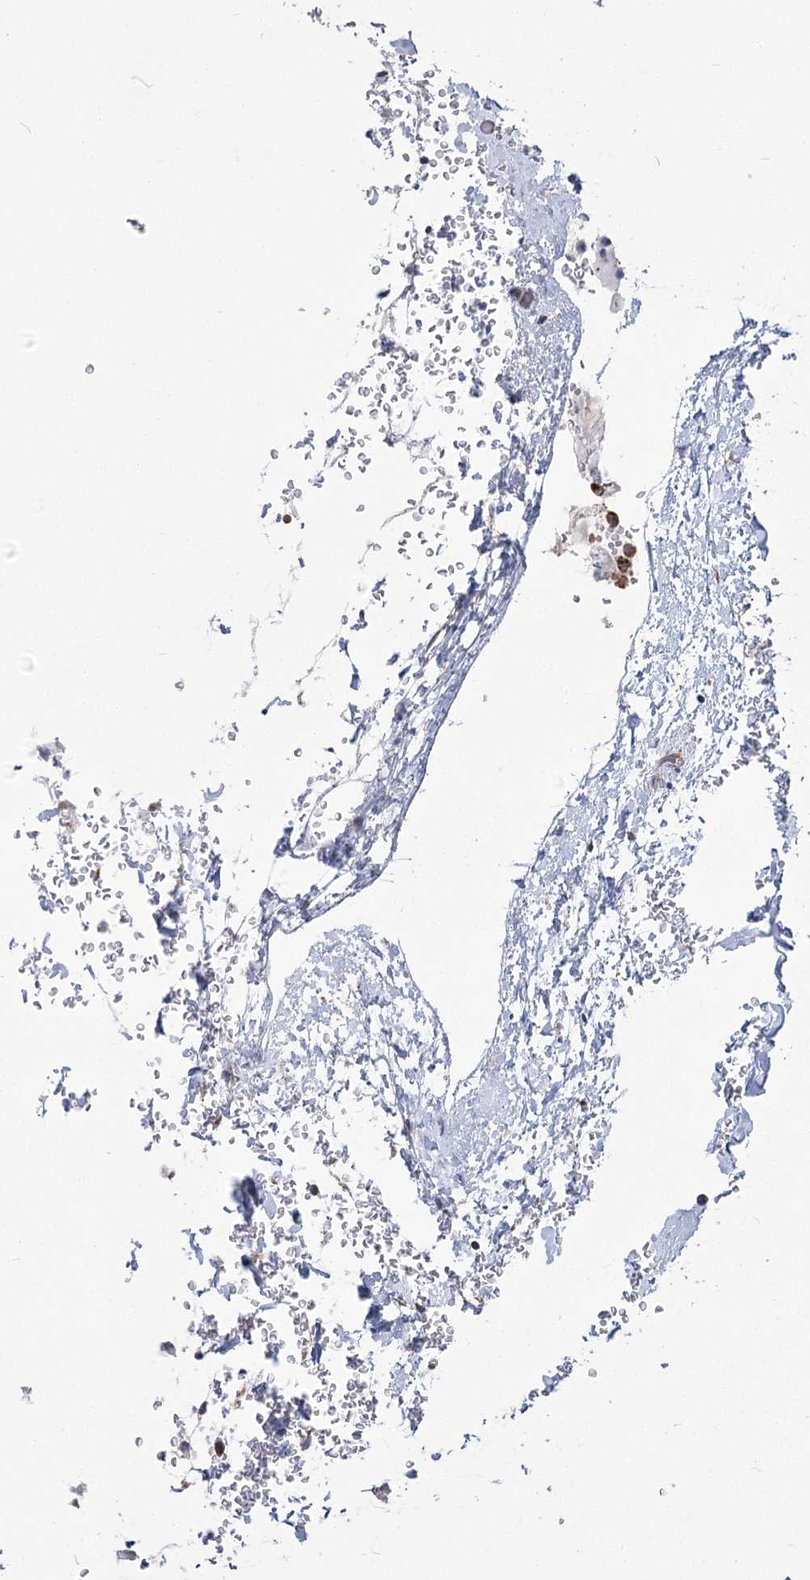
{"staining": {"intensity": "moderate", "quantity": ">75%", "location": "cytoplasmic/membranous"}, "tissue": "stomach", "cell_type": "Glandular cells", "image_type": "normal", "snomed": [{"axis": "morphology", "description": "Normal tissue, NOS"}, {"axis": "topography", "description": "Stomach"}], "caption": "A brown stain labels moderate cytoplasmic/membranous staining of a protein in glandular cells of normal human stomach.", "gene": "RMDN2", "patient": {"sex": "male", "age": 42}}